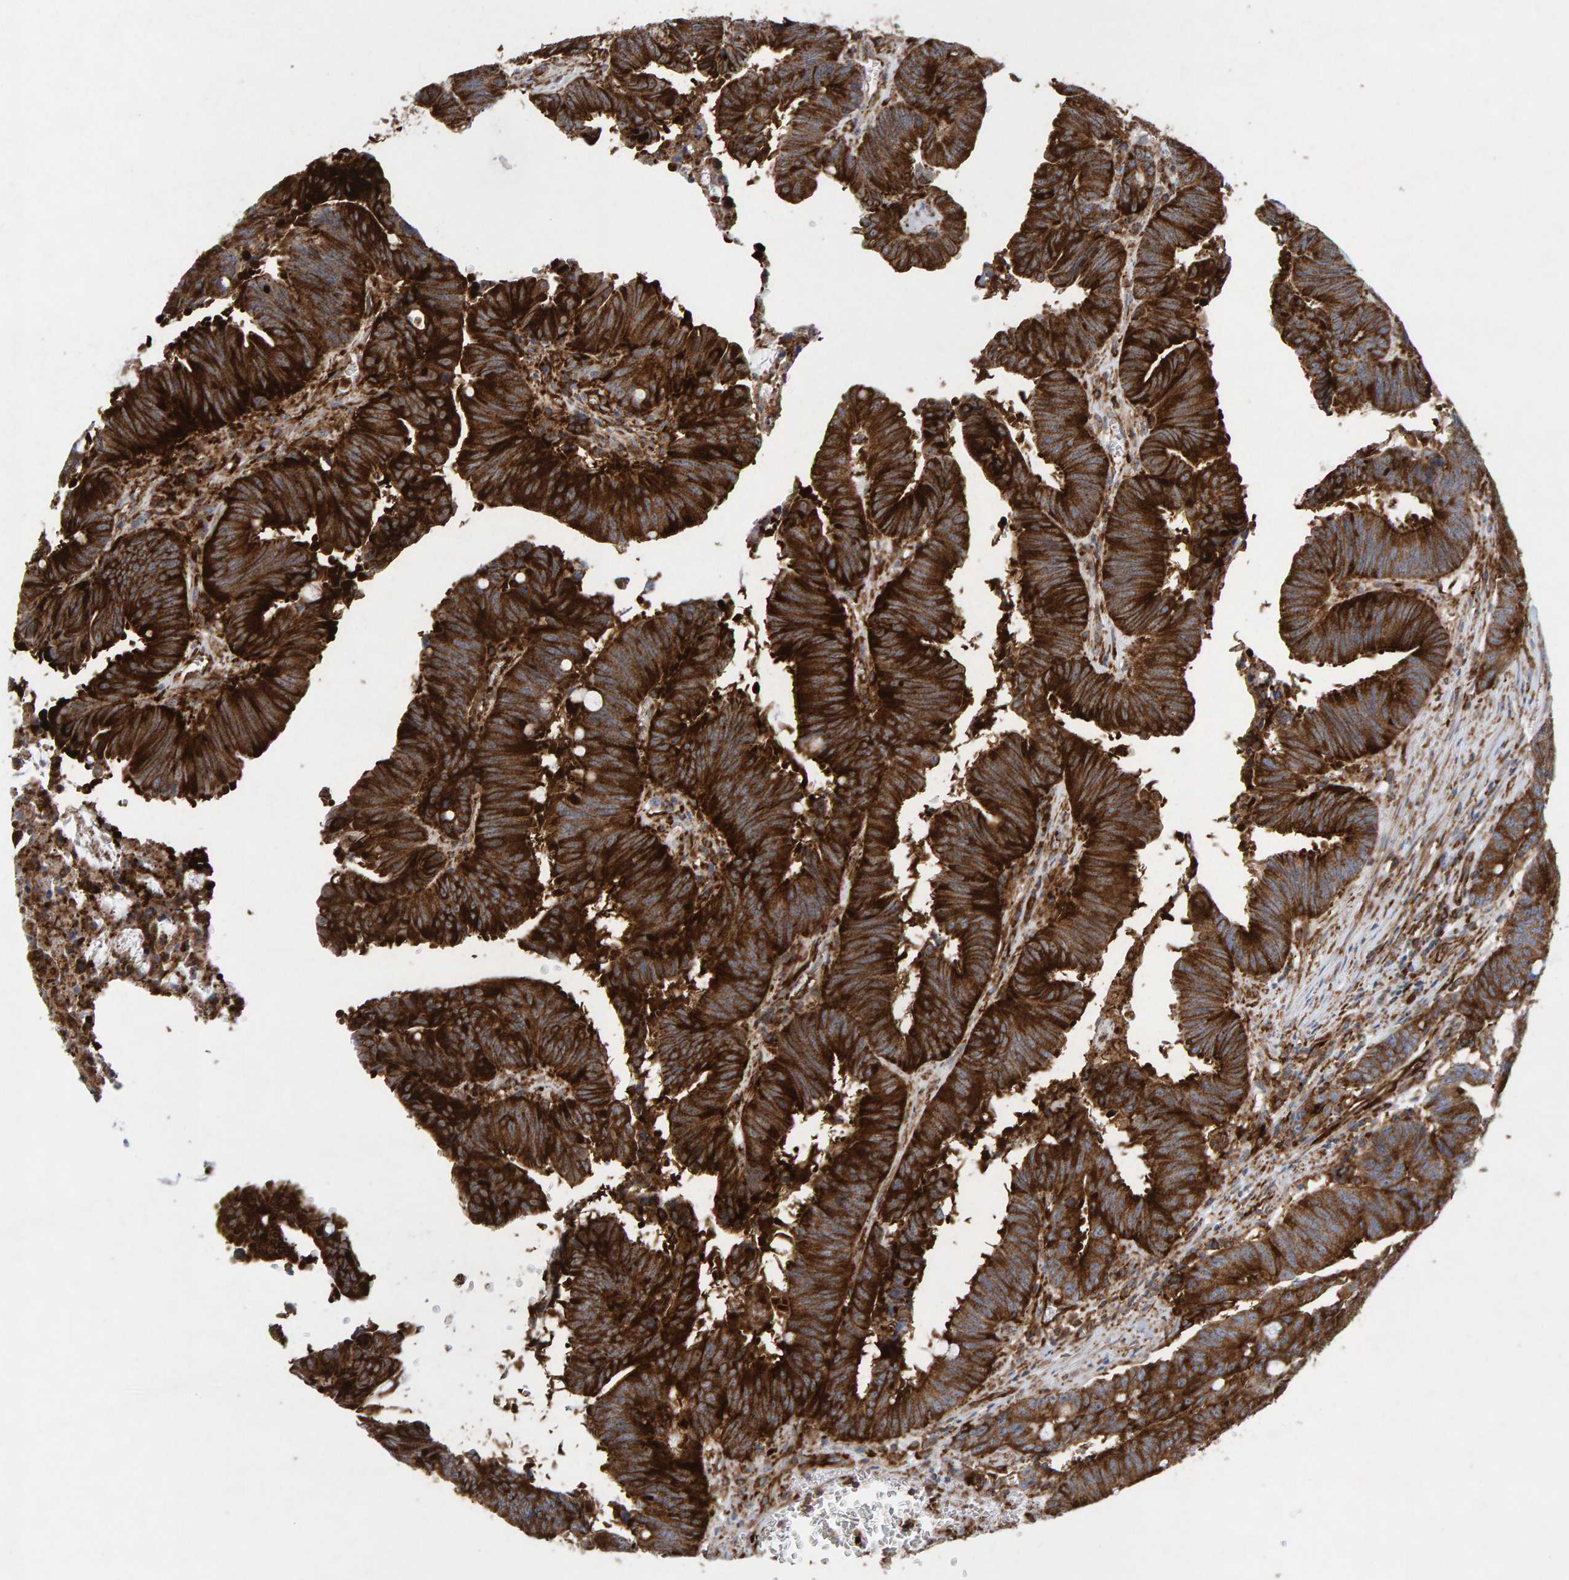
{"staining": {"intensity": "strong", "quantity": ">75%", "location": "cytoplasmic/membranous"}, "tissue": "colorectal cancer", "cell_type": "Tumor cells", "image_type": "cancer", "snomed": [{"axis": "morphology", "description": "Adenocarcinoma, NOS"}, {"axis": "topography", "description": "Colon"}], "caption": "Immunohistochemical staining of colorectal cancer (adenocarcinoma) shows strong cytoplasmic/membranous protein staining in about >75% of tumor cells.", "gene": "MVP", "patient": {"sex": "male", "age": 45}}